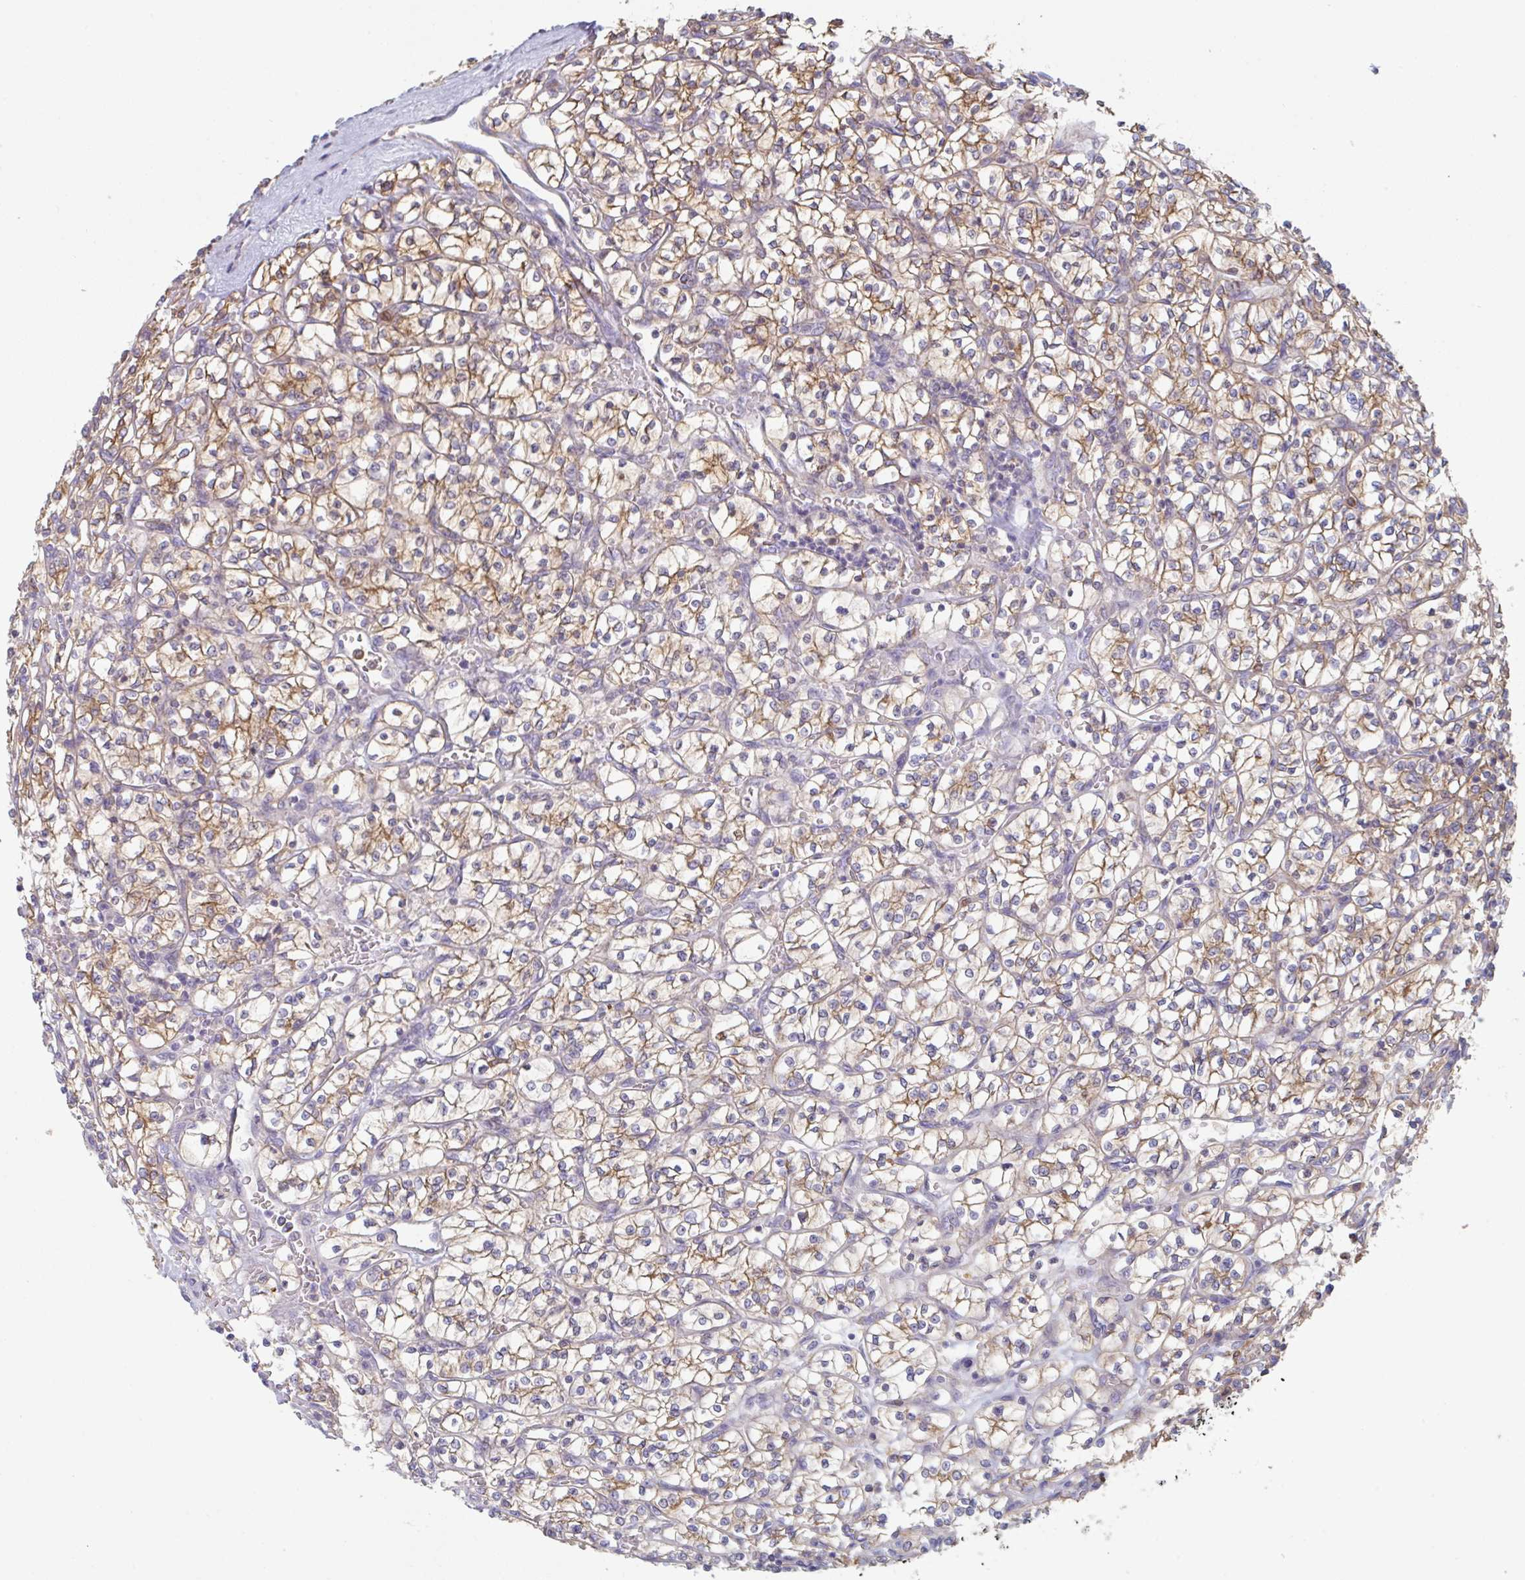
{"staining": {"intensity": "moderate", "quantity": "25%-75%", "location": "cytoplasmic/membranous"}, "tissue": "renal cancer", "cell_type": "Tumor cells", "image_type": "cancer", "snomed": [{"axis": "morphology", "description": "Adenocarcinoma, NOS"}, {"axis": "topography", "description": "Kidney"}], "caption": "Tumor cells show medium levels of moderate cytoplasmic/membranous positivity in approximately 25%-75% of cells in human renal cancer.", "gene": "AMPD2", "patient": {"sex": "female", "age": 64}}